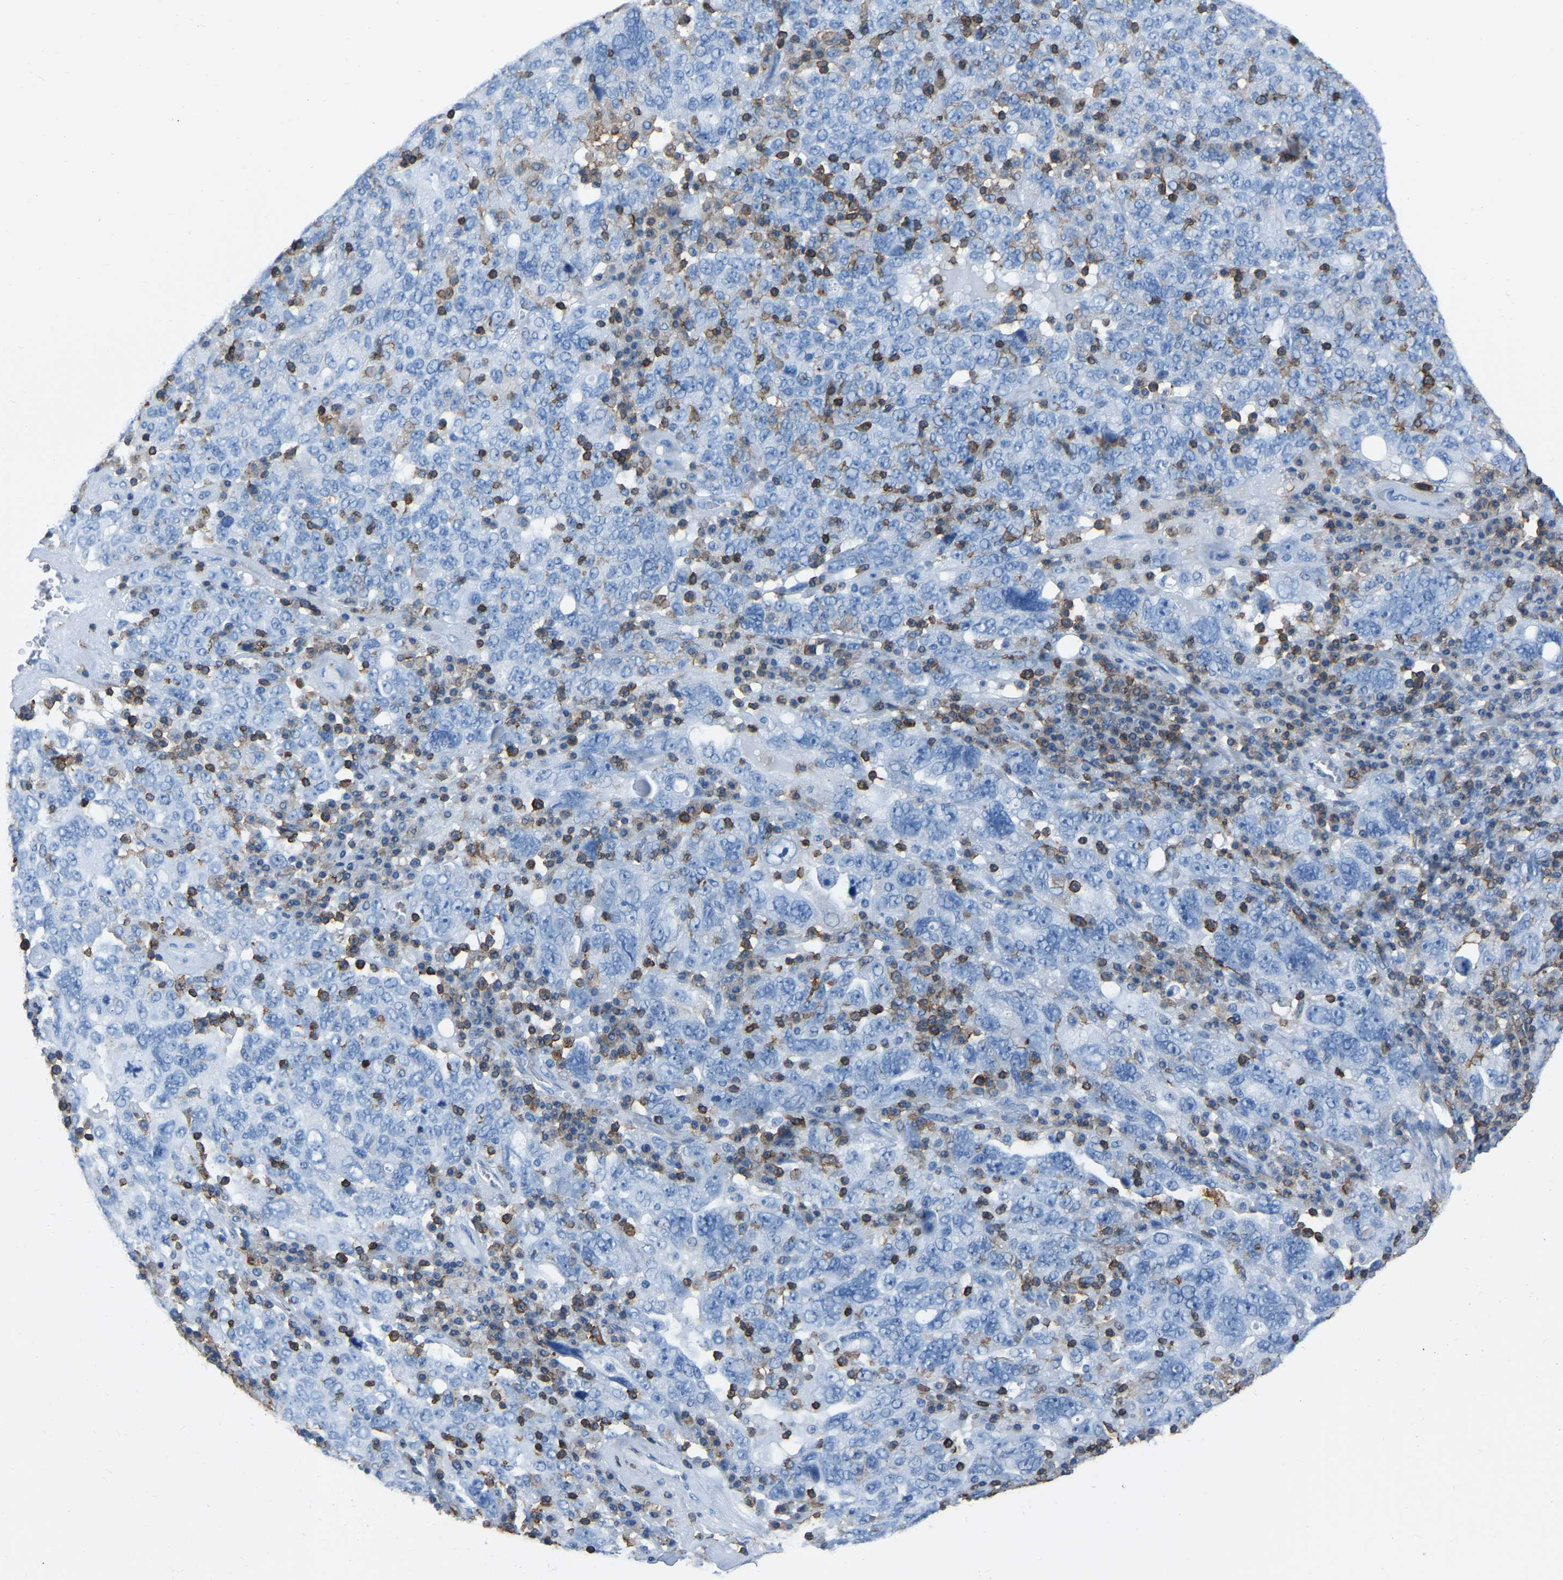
{"staining": {"intensity": "negative", "quantity": "none", "location": "none"}, "tissue": "ovarian cancer", "cell_type": "Tumor cells", "image_type": "cancer", "snomed": [{"axis": "morphology", "description": "Carcinoma, endometroid"}, {"axis": "topography", "description": "Ovary"}], "caption": "Immunohistochemical staining of human ovarian cancer displays no significant positivity in tumor cells.", "gene": "LSP1", "patient": {"sex": "female", "age": 62}}